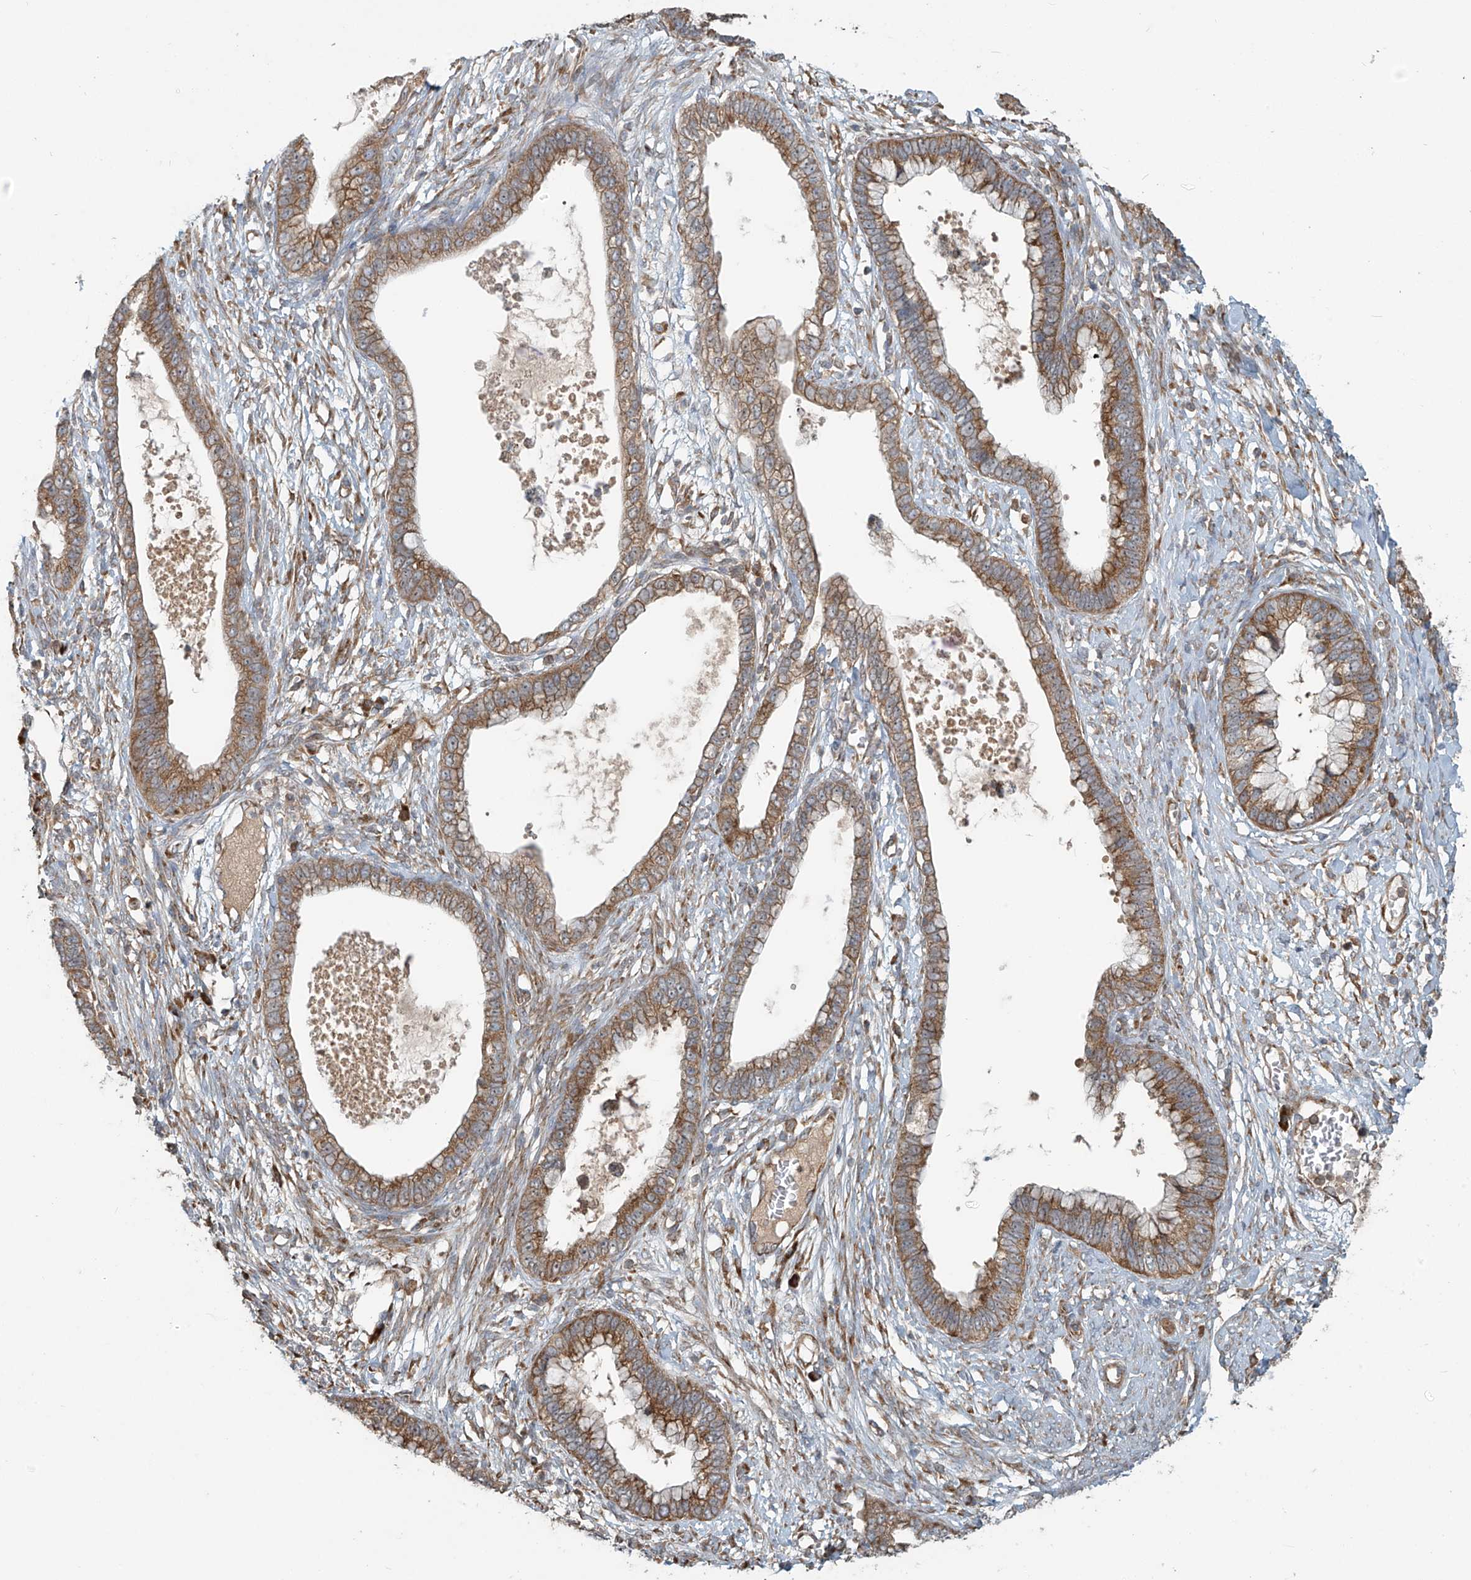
{"staining": {"intensity": "moderate", "quantity": ">75%", "location": "cytoplasmic/membranous"}, "tissue": "cervical cancer", "cell_type": "Tumor cells", "image_type": "cancer", "snomed": [{"axis": "morphology", "description": "Adenocarcinoma, NOS"}, {"axis": "topography", "description": "Cervix"}], "caption": "Brown immunohistochemical staining in human adenocarcinoma (cervical) displays moderate cytoplasmic/membranous positivity in about >75% of tumor cells. Using DAB (brown) and hematoxylin (blue) stains, captured at high magnification using brightfield microscopy.", "gene": "KATNIP", "patient": {"sex": "female", "age": 44}}